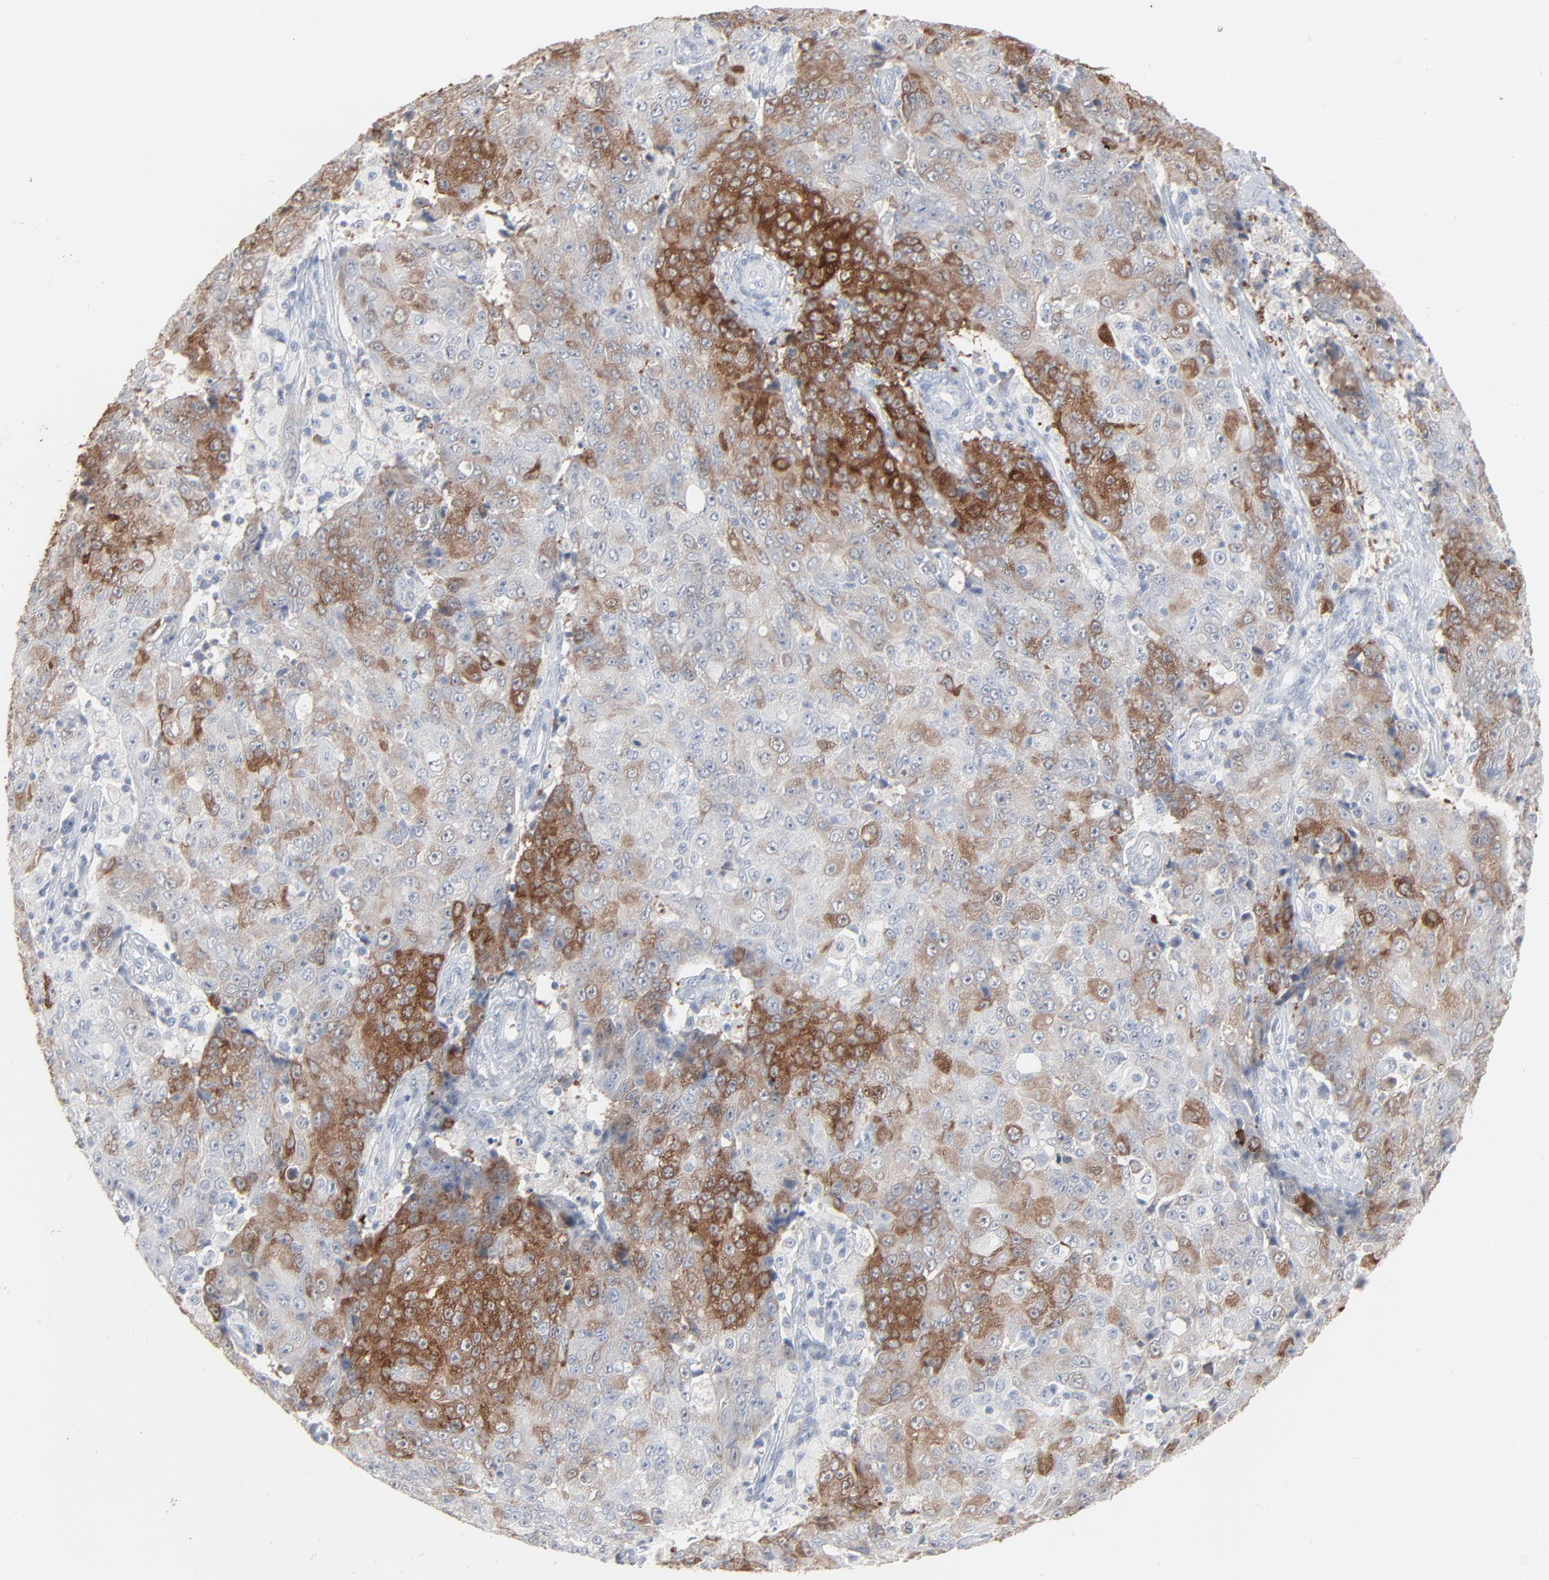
{"staining": {"intensity": "moderate", "quantity": "25%-75%", "location": "cytoplasmic/membranous"}, "tissue": "ovarian cancer", "cell_type": "Tumor cells", "image_type": "cancer", "snomed": [{"axis": "morphology", "description": "Carcinoma, endometroid"}, {"axis": "topography", "description": "Ovary"}], "caption": "This is an image of IHC staining of ovarian cancer, which shows moderate positivity in the cytoplasmic/membranous of tumor cells.", "gene": "PHGDH", "patient": {"sex": "female", "age": 42}}